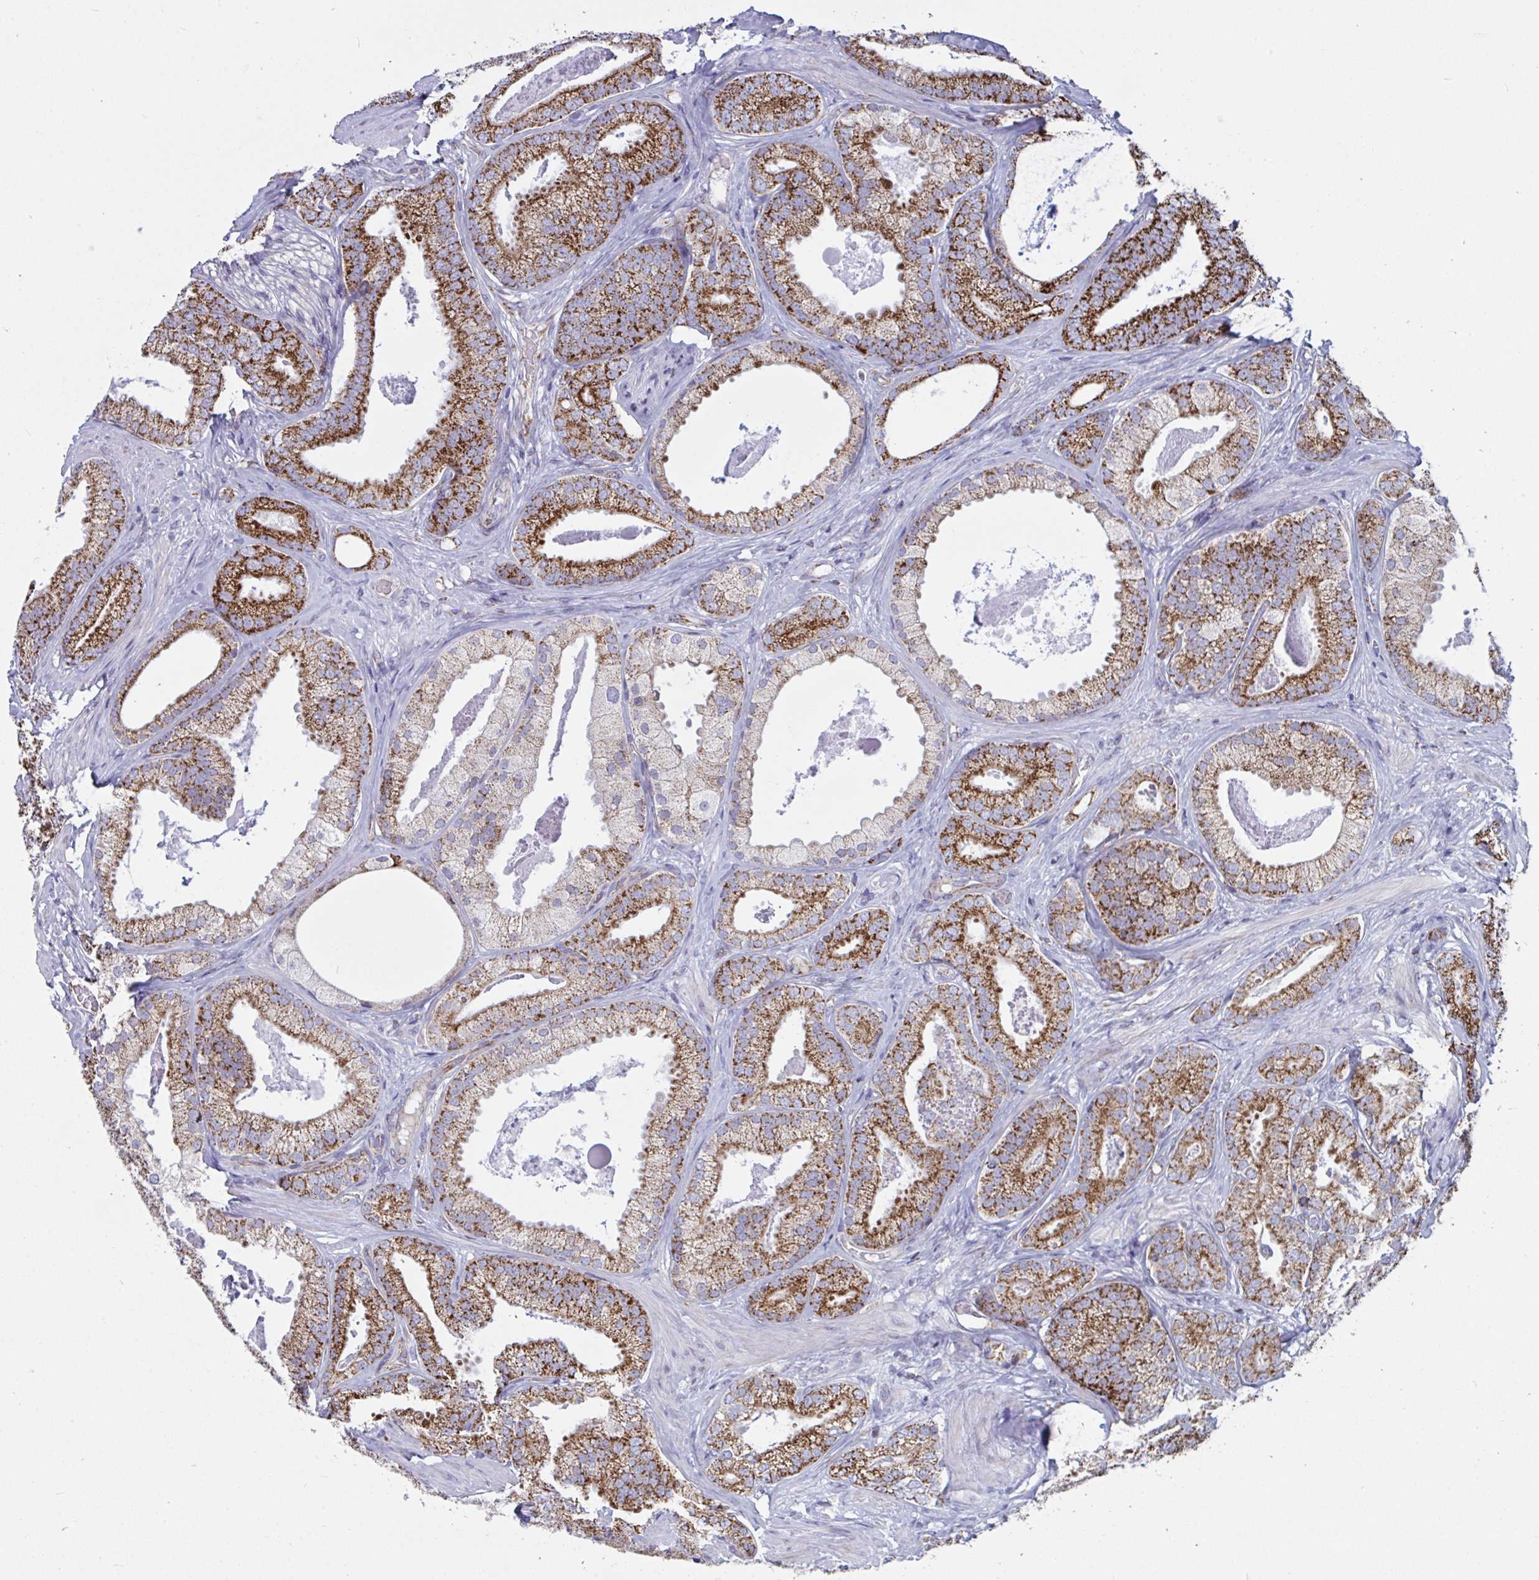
{"staining": {"intensity": "strong", "quantity": ">75%", "location": "cytoplasmic/membranous"}, "tissue": "prostate cancer", "cell_type": "Tumor cells", "image_type": "cancer", "snomed": [{"axis": "morphology", "description": "Adenocarcinoma, Low grade"}, {"axis": "topography", "description": "Prostate"}], "caption": "A micrograph of human low-grade adenocarcinoma (prostate) stained for a protein reveals strong cytoplasmic/membranous brown staining in tumor cells.", "gene": "BCAT2", "patient": {"sex": "male", "age": 63}}